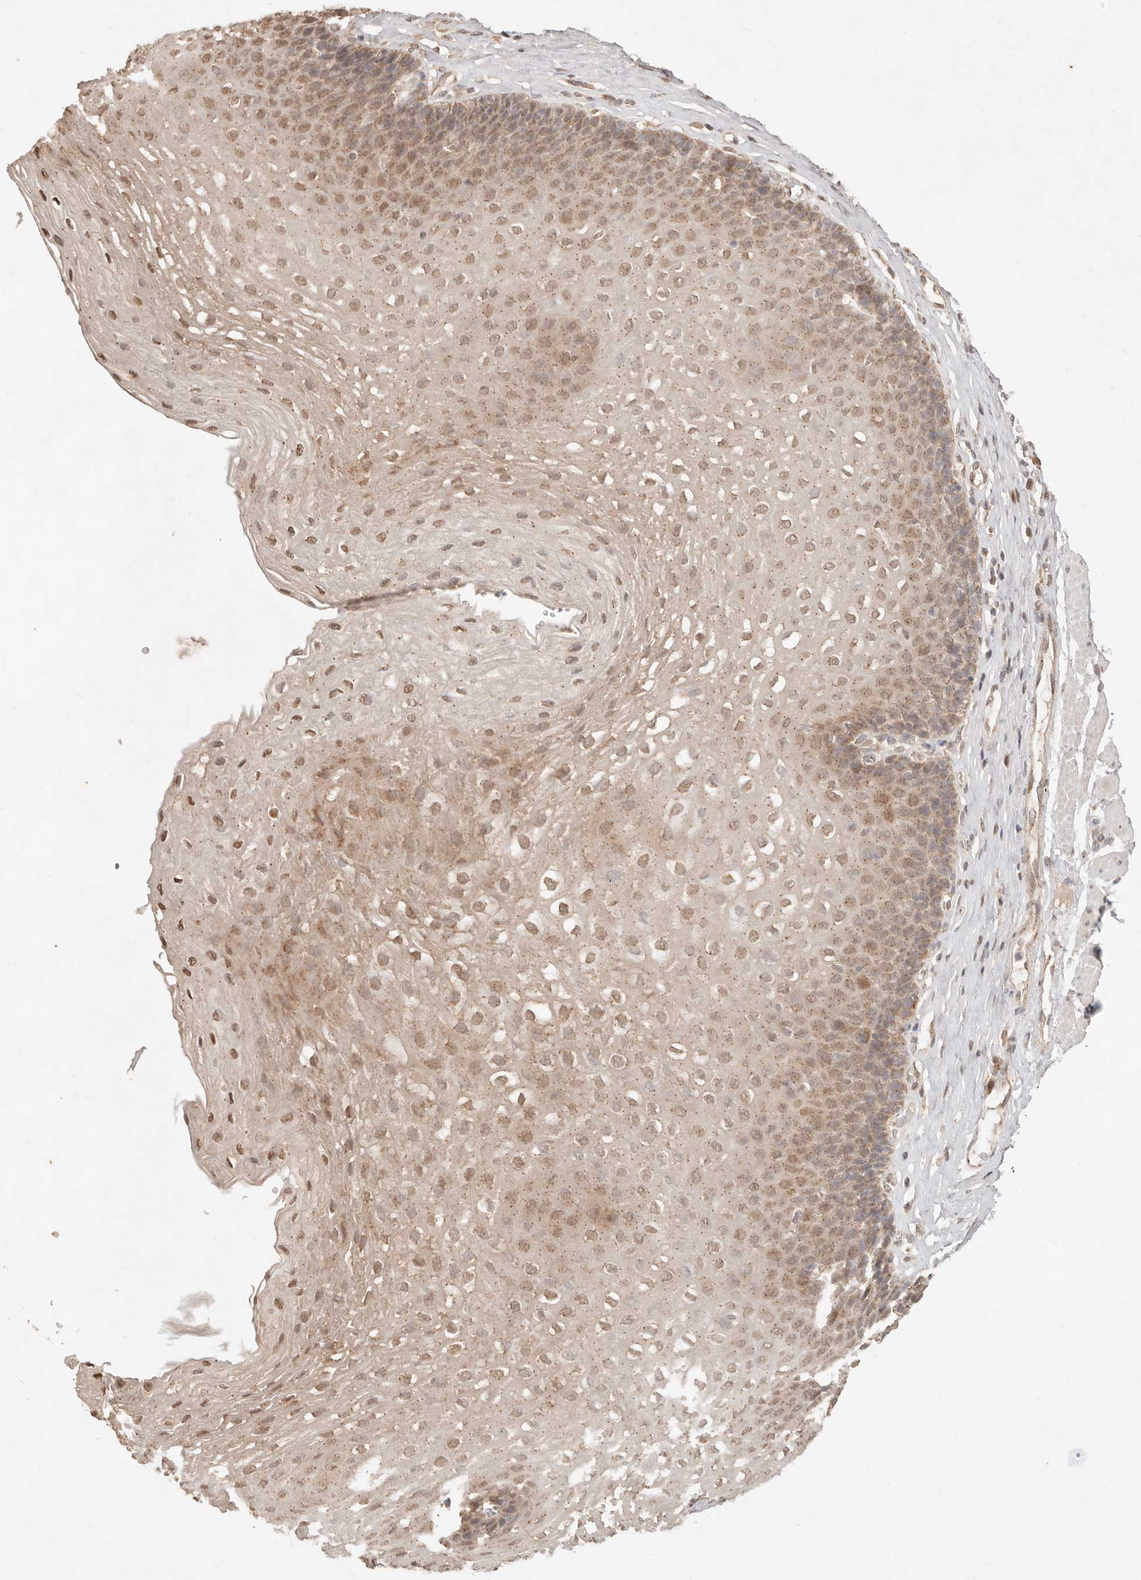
{"staining": {"intensity": "moderate", "quantity": ">75%", "location": "cytoplasmic/membranous,nuclear"}, "tissue": "esophagus", "cell_type": "Squamous epithelial cells", "image_type": "normal", "snomed": [{"axis": "morphology", "description": "Normal tissue, NOS"}, {"axis": "topography", "description": "Esophagus"}], "caption": "Immunohistochemistry (IHC) (DAB (3,3'-diaminobenzidine)) staining of normal esophagus demonstrates moderate cytoplasmic/membranous,nuclear protein positivity in approximately >75% of squamous epithelial cells. The staining was performed using DAB, with brown indicating positive protein expression. Nuclei are stained blue with hematoxylin.", "gene": "LMO4", "patient": {"sex": "female", "age": 66}}